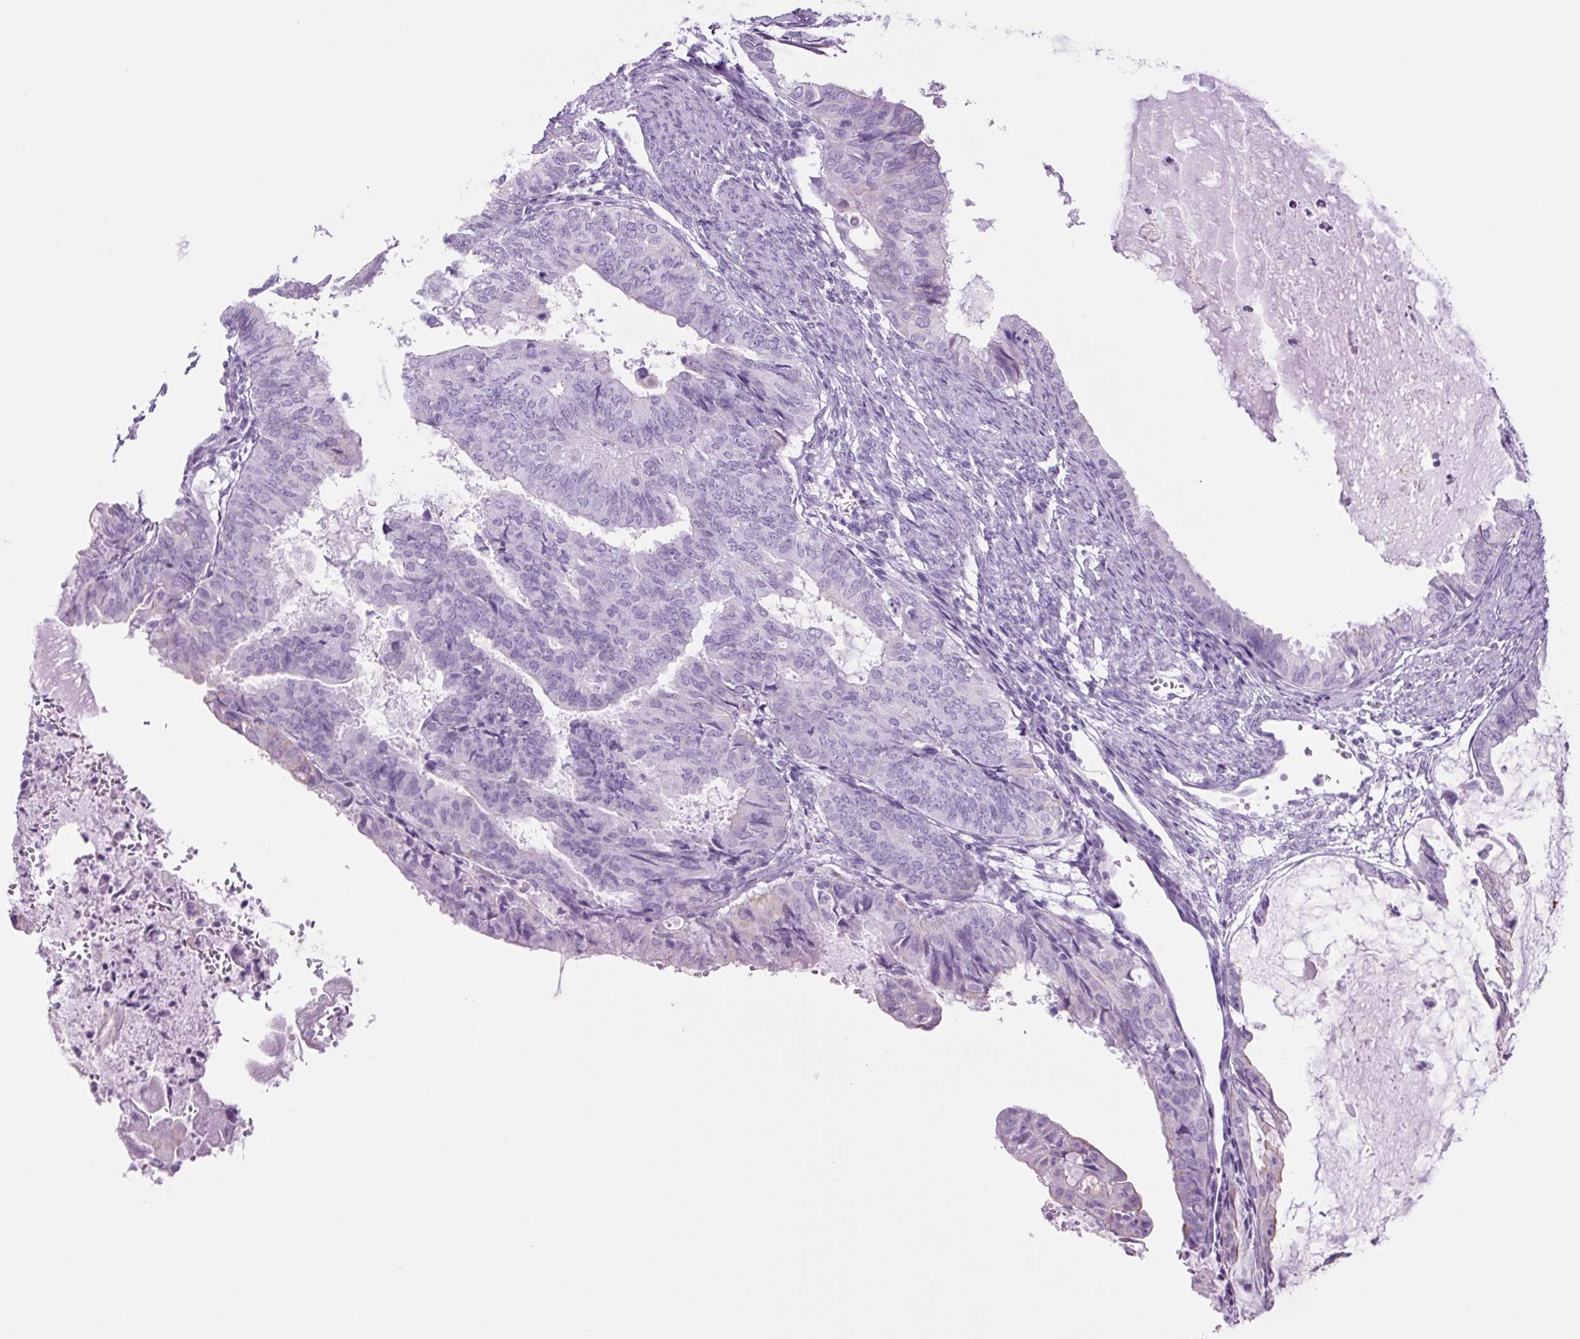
{"staining": {"intensity": "negative", "quantity": "none", "location": "none"}, "tissue": "endometrial cancer", "cell_type": "Tumor cells", "image_type": "cancer", "snomed": [{"axis": "morphology", "description": "Adenocarcinoma, NOS"}, {"axis": "topography", "description": "Endometrium"}], "caption": "Protein analysis of endometrial adenocarcinoma shows no significant staining in tumor cells.", "gene": "TFF2", "patient": {"sex": "female", "age": 86}}